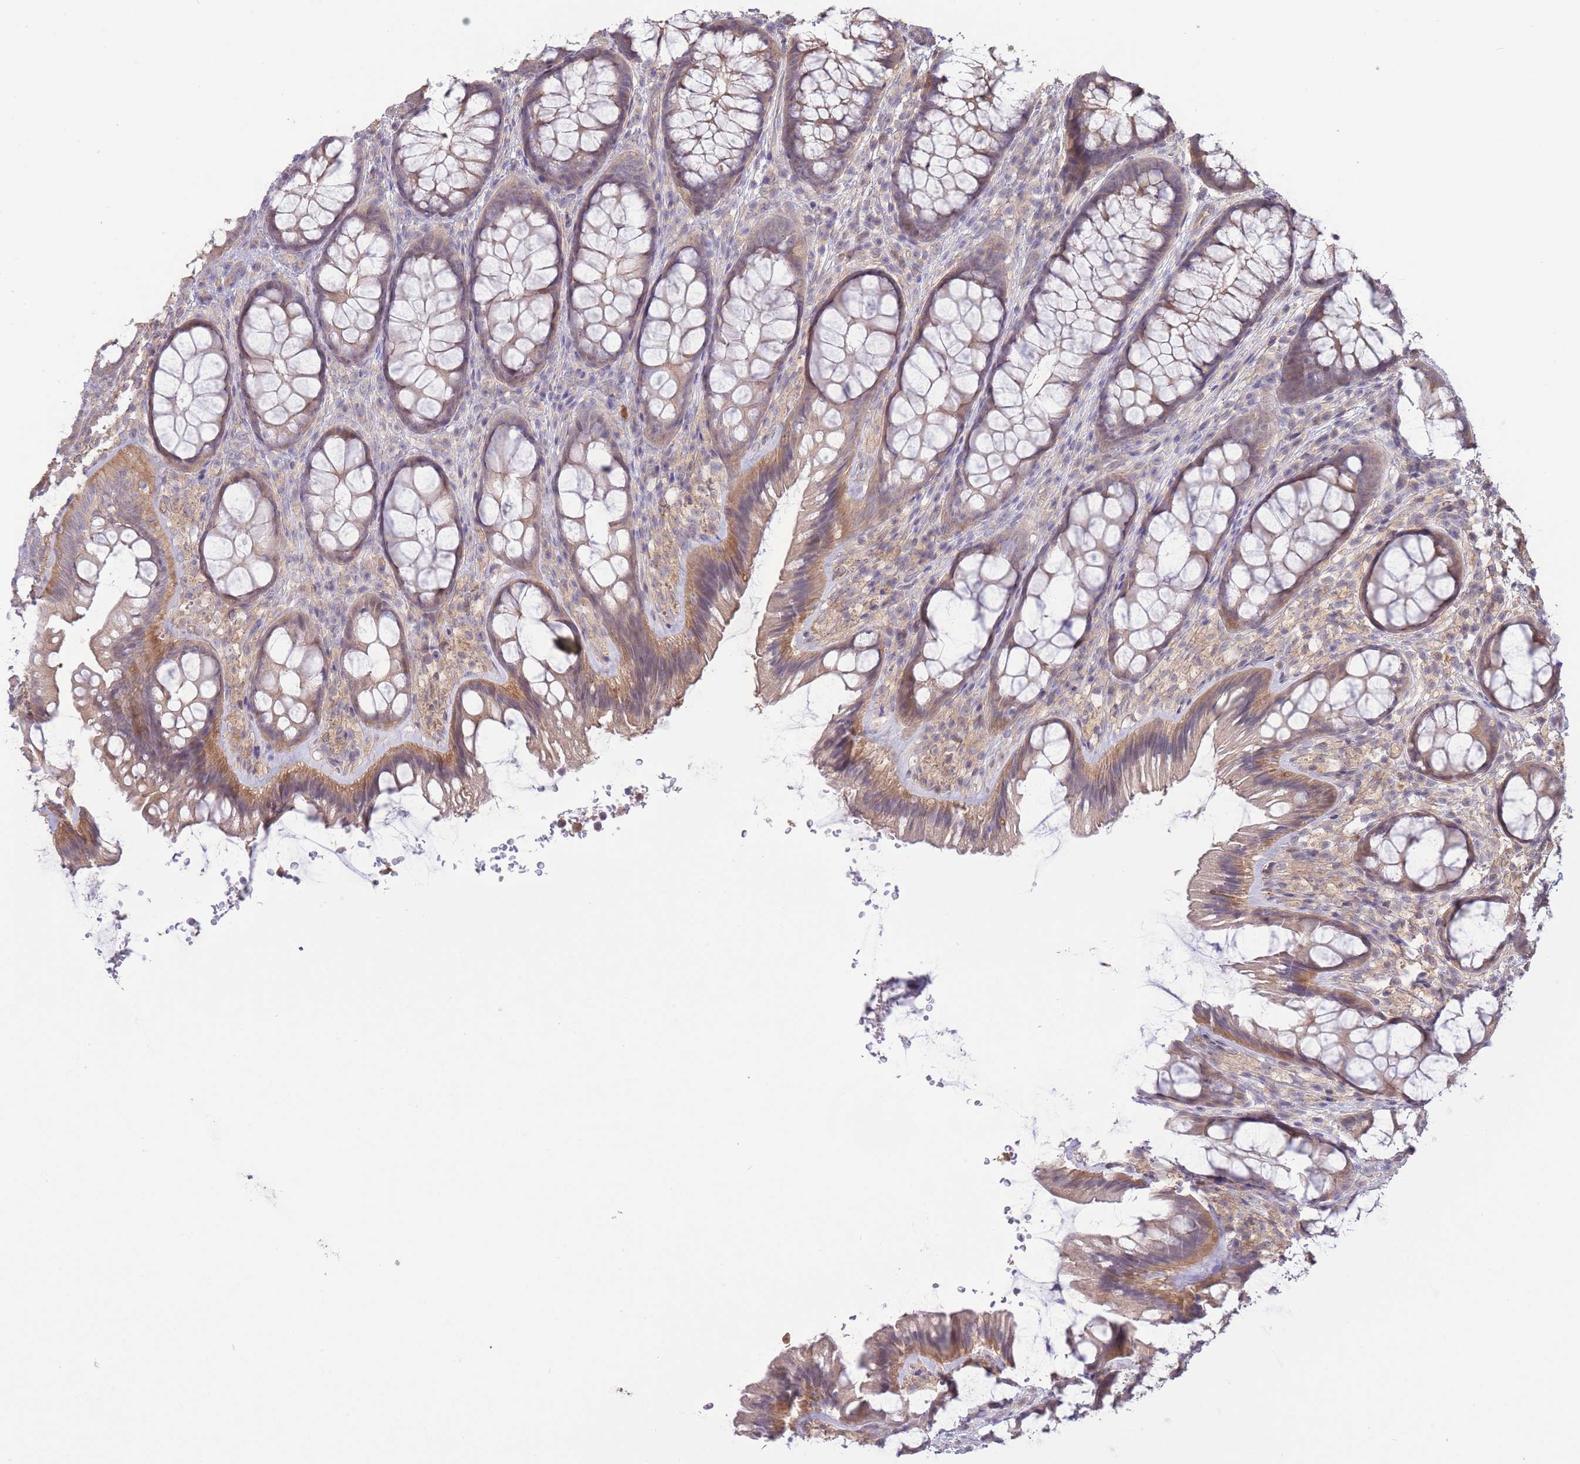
{"staining": {"intensity": "moderate", "quantity": ">75%", "location": "cytoplasmic/membranous"}, "tissue": "colon", "cell_type": "Endothelial cells", "image_type": "normal", "snomed": [{"axis": "morphology", "description": "Normal tissue, NOS"}, {"axis": "topography", "description": "Colon"}], "caption": "High-power microscopy captured an immunohistochemistry micrograph of normal colon, revealing moderate cytoplasmic/membranous positivity in approximately >75% of endothelial cells. The staining is performed using DAB (3,3'-diaminobenzidine) brown chromogen to label protein expression. The nuclei are counter-stained blue using hematoxylin.", "gene": "ZNF304", "patient": {"sex": "male", "age": 46}}